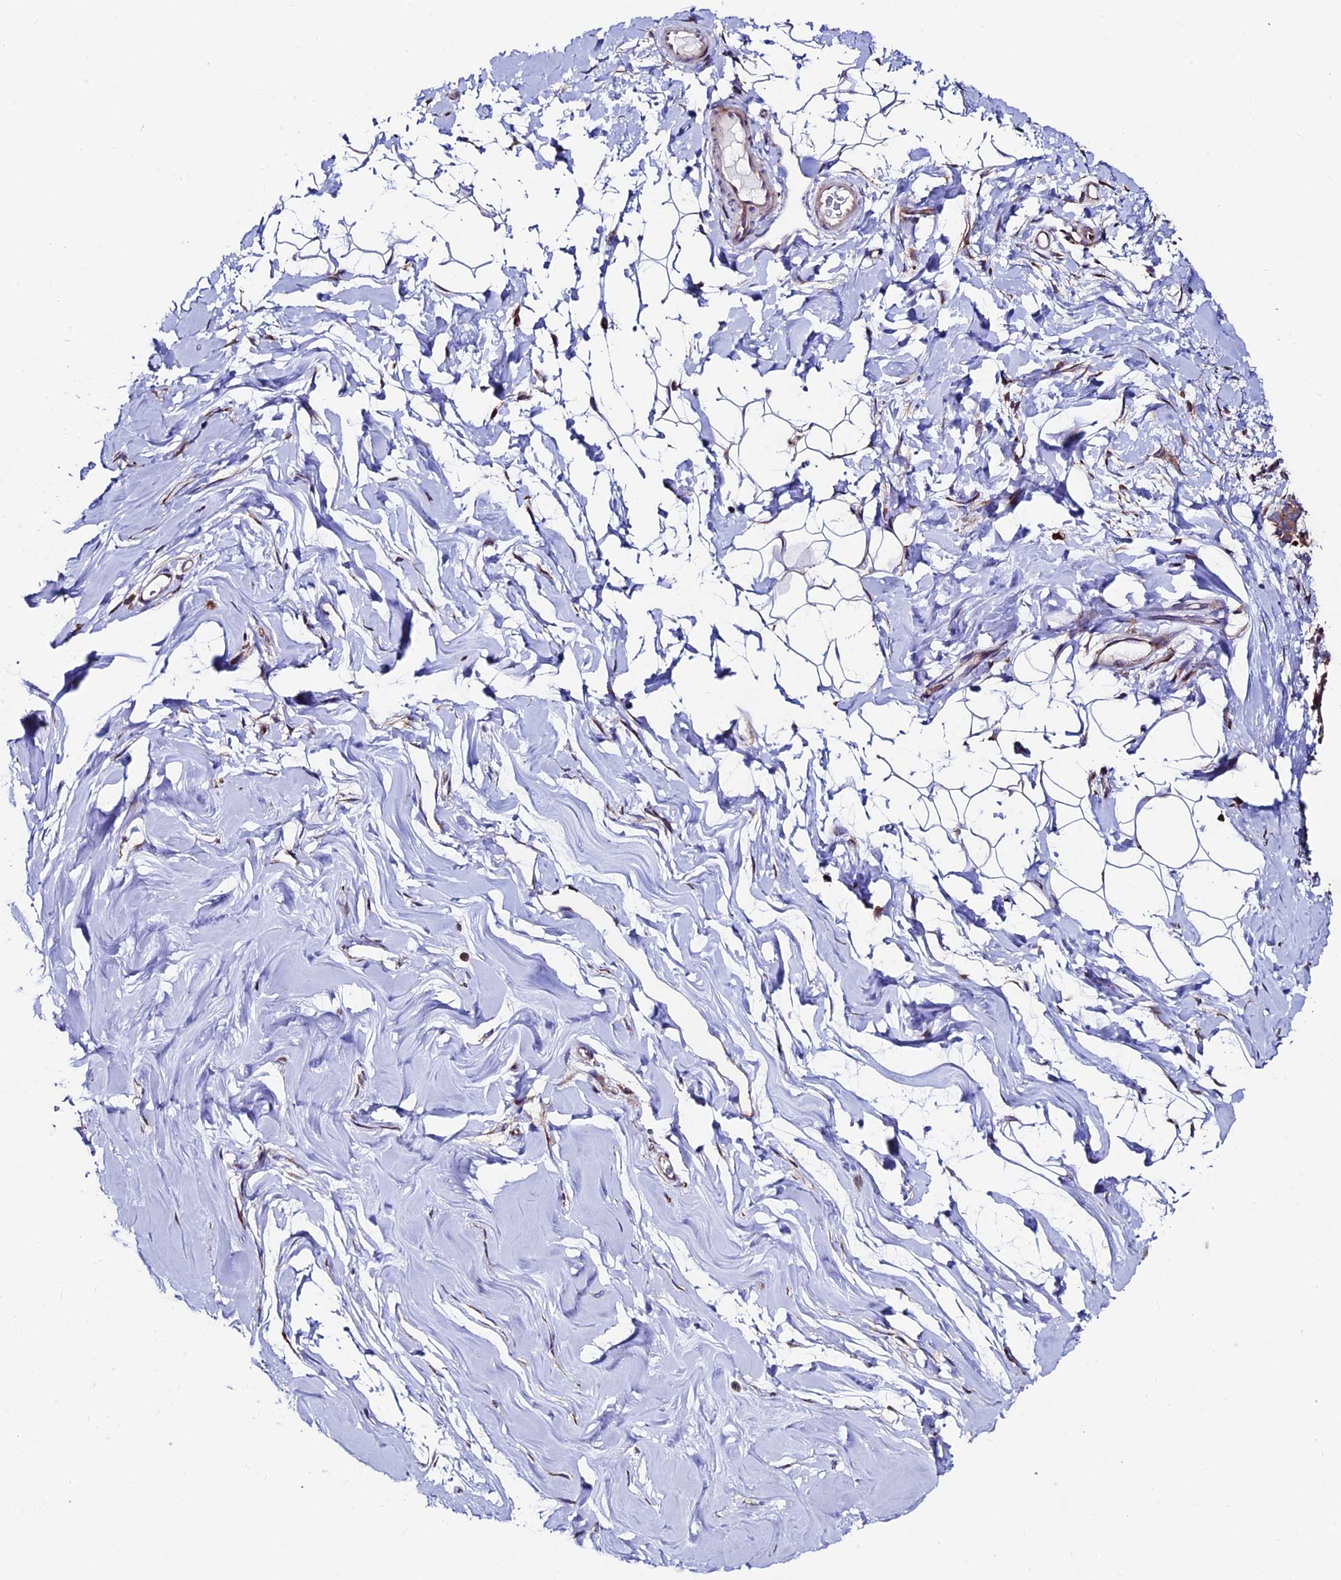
{"staining": {"intensity": "negative", "quantity": "none", "location": "none"}, "tissue": "adipose tissue", "cell_type": "Adipocytes", "image_type": "normal", "snomed": [{"axis": "morphology", "description": "Normal tissue, NOS"}, {"axis": "topography", "description": "Breast"}], "caption": "A high-resolution histopathology image shows immunohistochemistry staining of benign adipose tissue, which displays no significant positivity in adipocytes.", "gene": "EIF3K", "patient": {"sex": "female", "age": 26}}